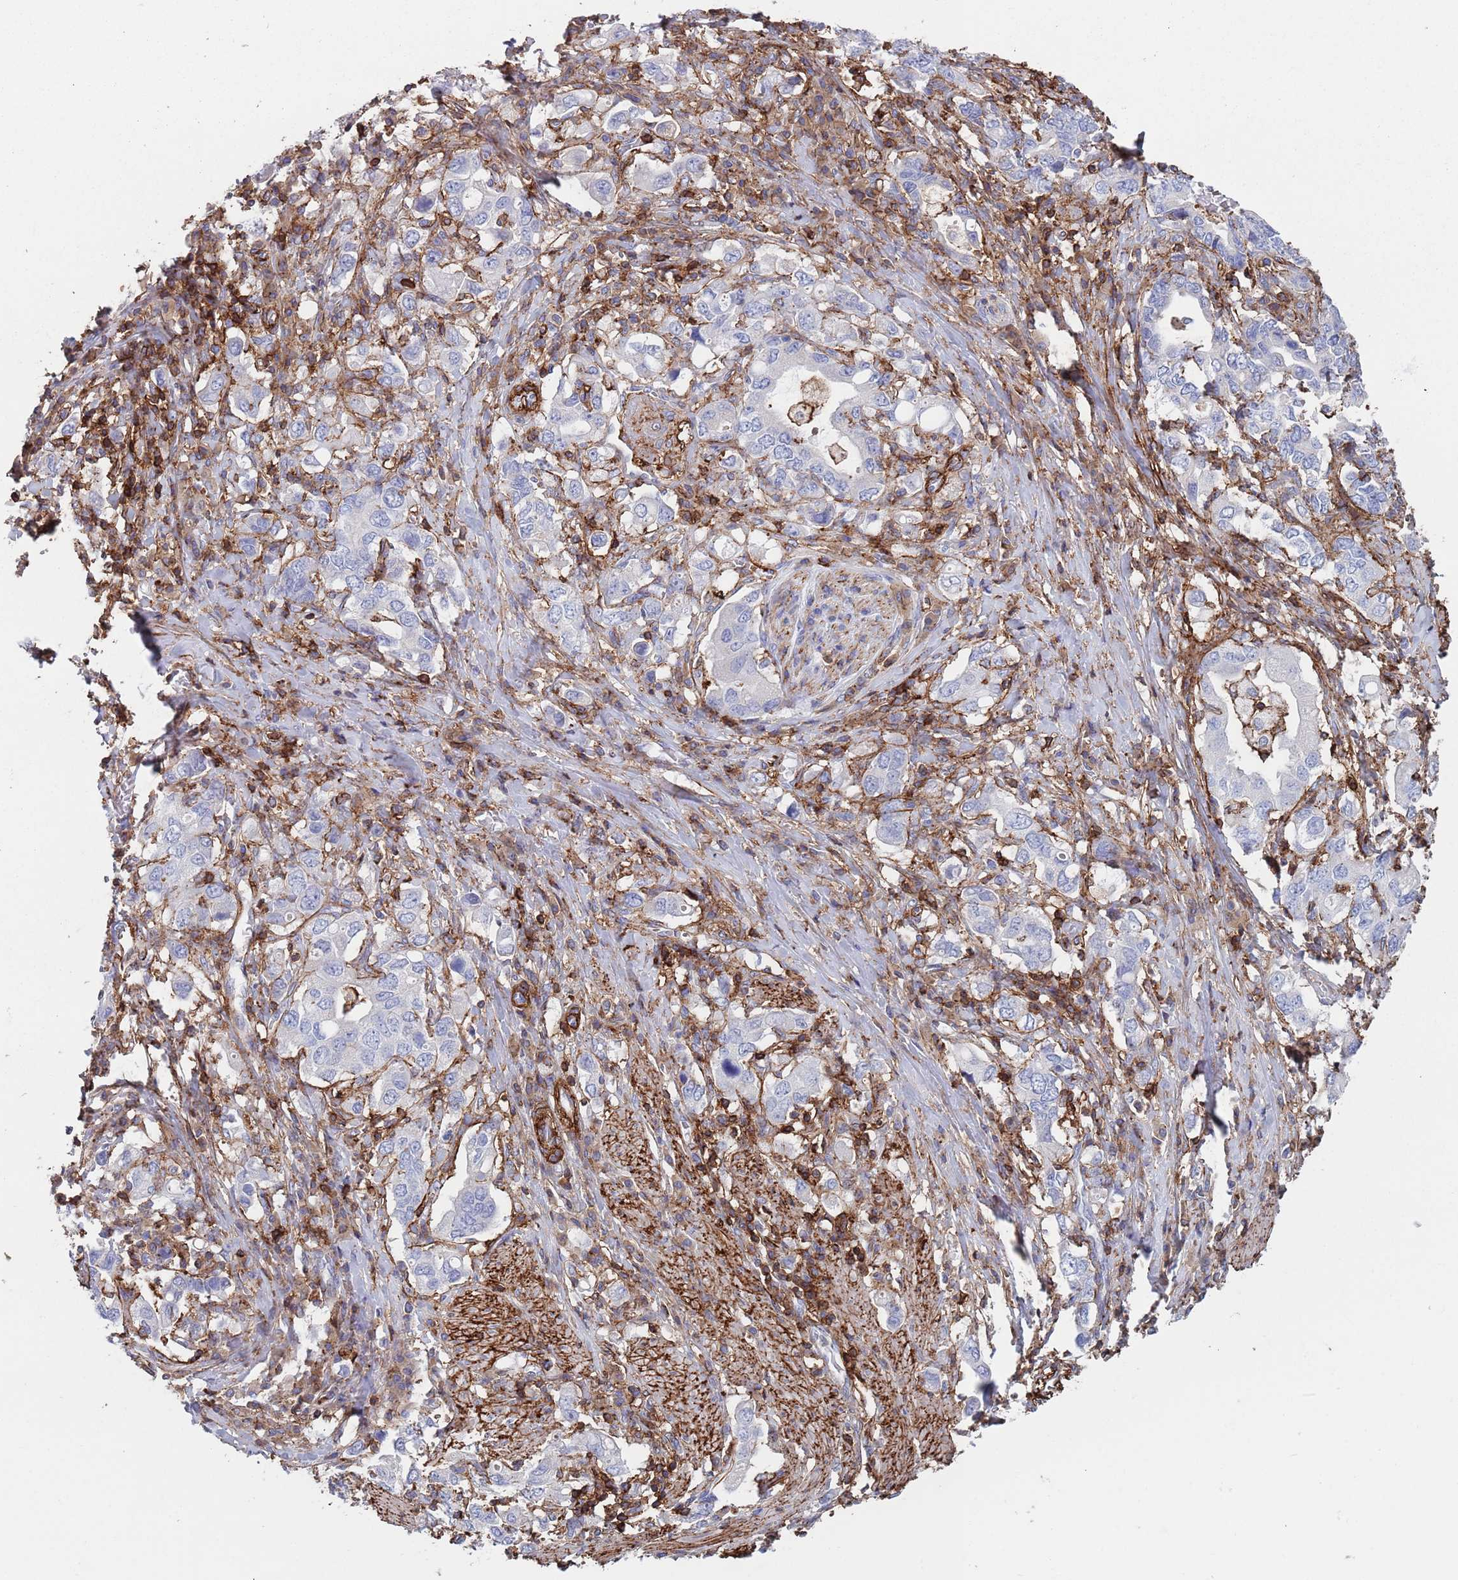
{"staining": {"intensity": "negative", "quantity": "none", "location": "none"}, "tissue": "stomach cancer", "cell_type": "Tumor cells", "image_type": "cancer", "snomed": [{"axis": "morphology", "description": "Adenocarcinoma, NOS"}, {"axis": "topography", "description": "Stomach, upper"}, {"axis": "topography", "description": "Stomach"}], "caption": "Tumor cells are negative for protein expression in human adenocarcinoma (stomach).", "gene": "RNF144A", "patient": {"sex": "male", "age": 62}}